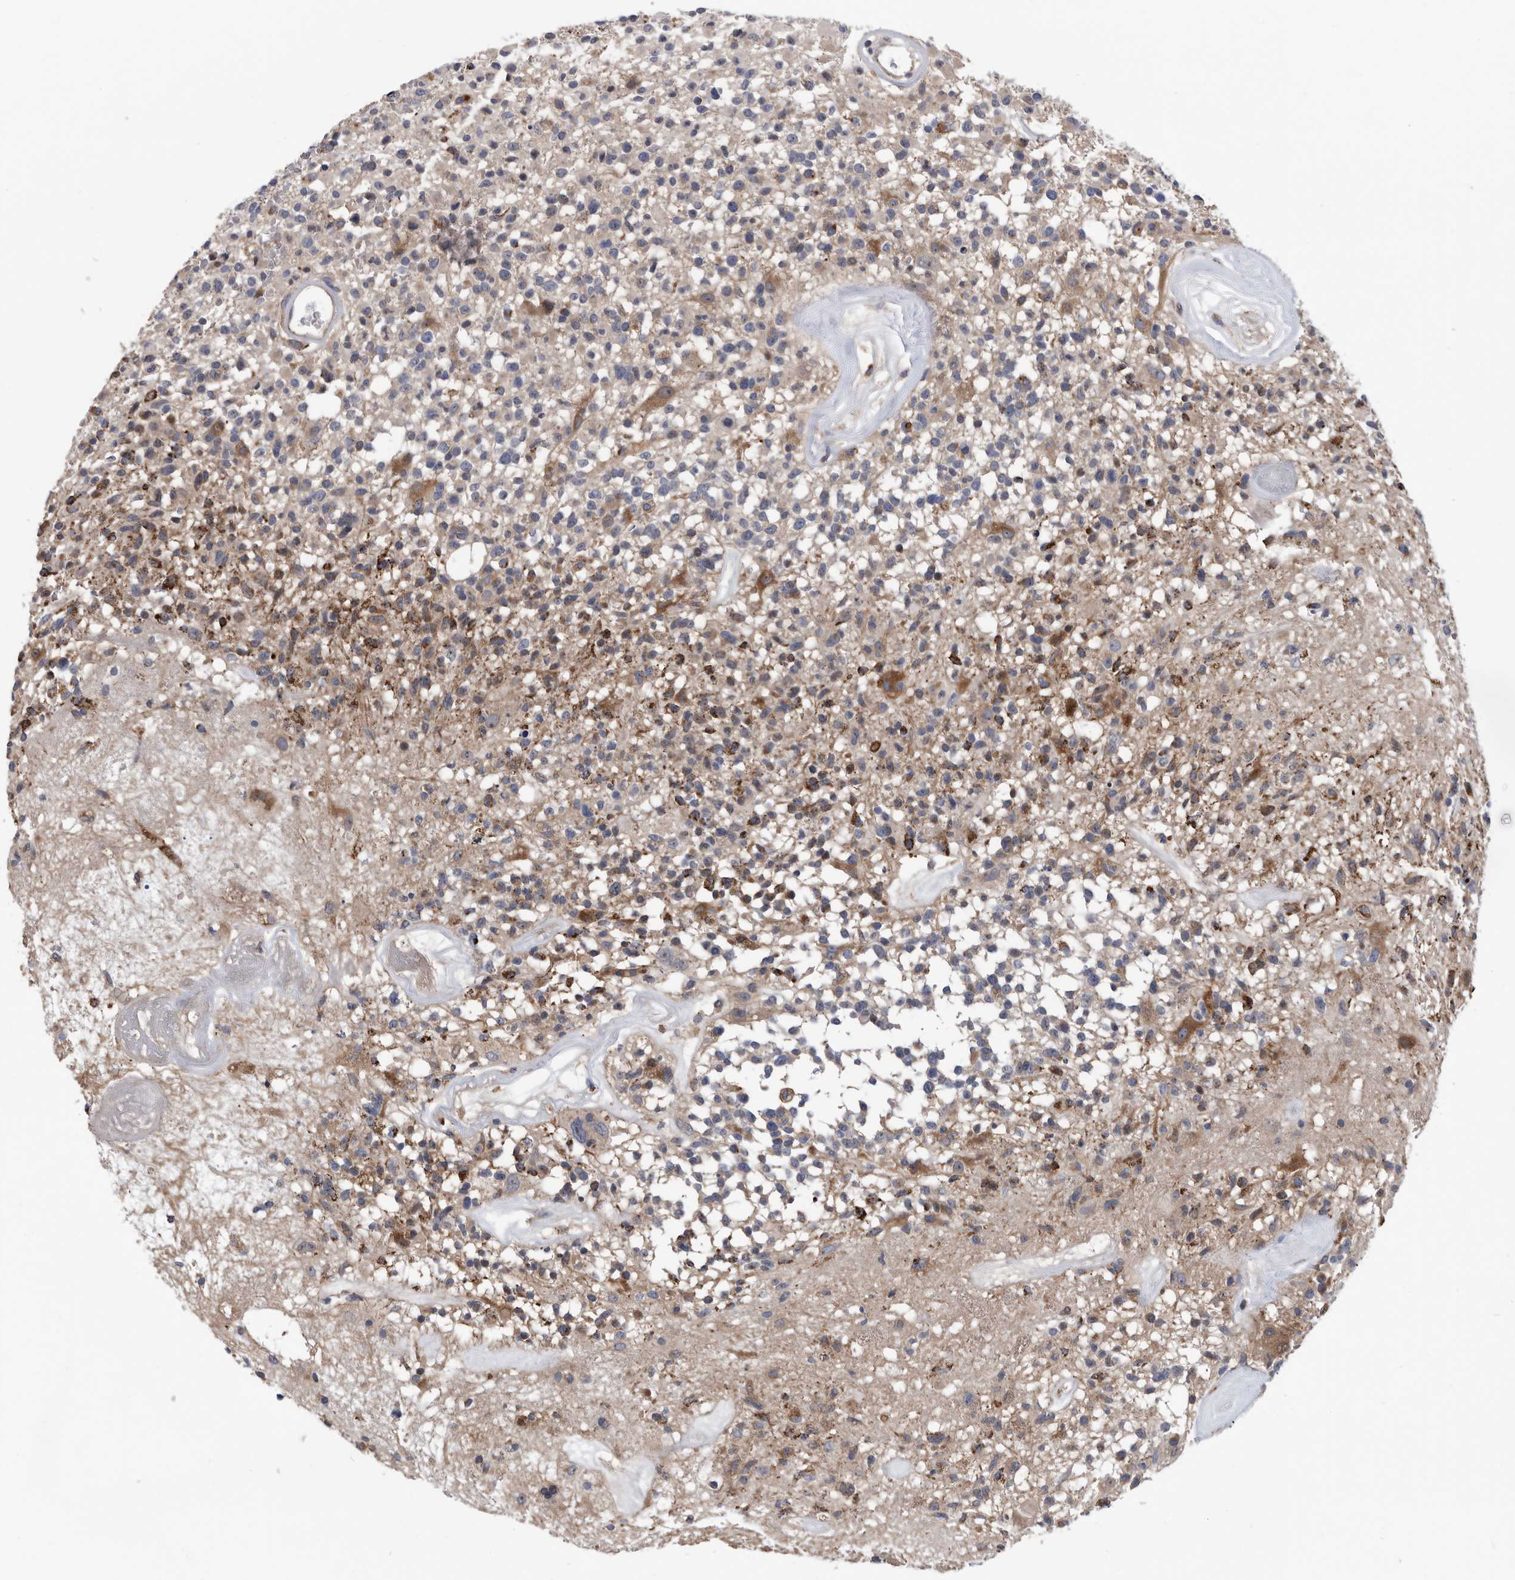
{"staining": {"intensity": "moderate", "quantity": "<25%", "location": "cytoplasmic/membranous"}, "tissue": "glioma", "cell_type": "Tumor cells", "image_type": "cancer", "snomed": [{"axis": "morphology", "description": "Glioma, malignant, High grade"}, {"axis": "morphology", "description": "Glioblastoma, NOS"}, {"axis": "topography", "description": "Brain"}], "caption": "Immunohistochemical staining of glioblastoma reveals low levels of moderate cytoplasmic/membranous staining in about <25% of tumor cells. The protein is shown in brown color, while the nuclei are stained blue.", "gene": "BAIAP3", "patient": {"sex": "male", "age": 60}}